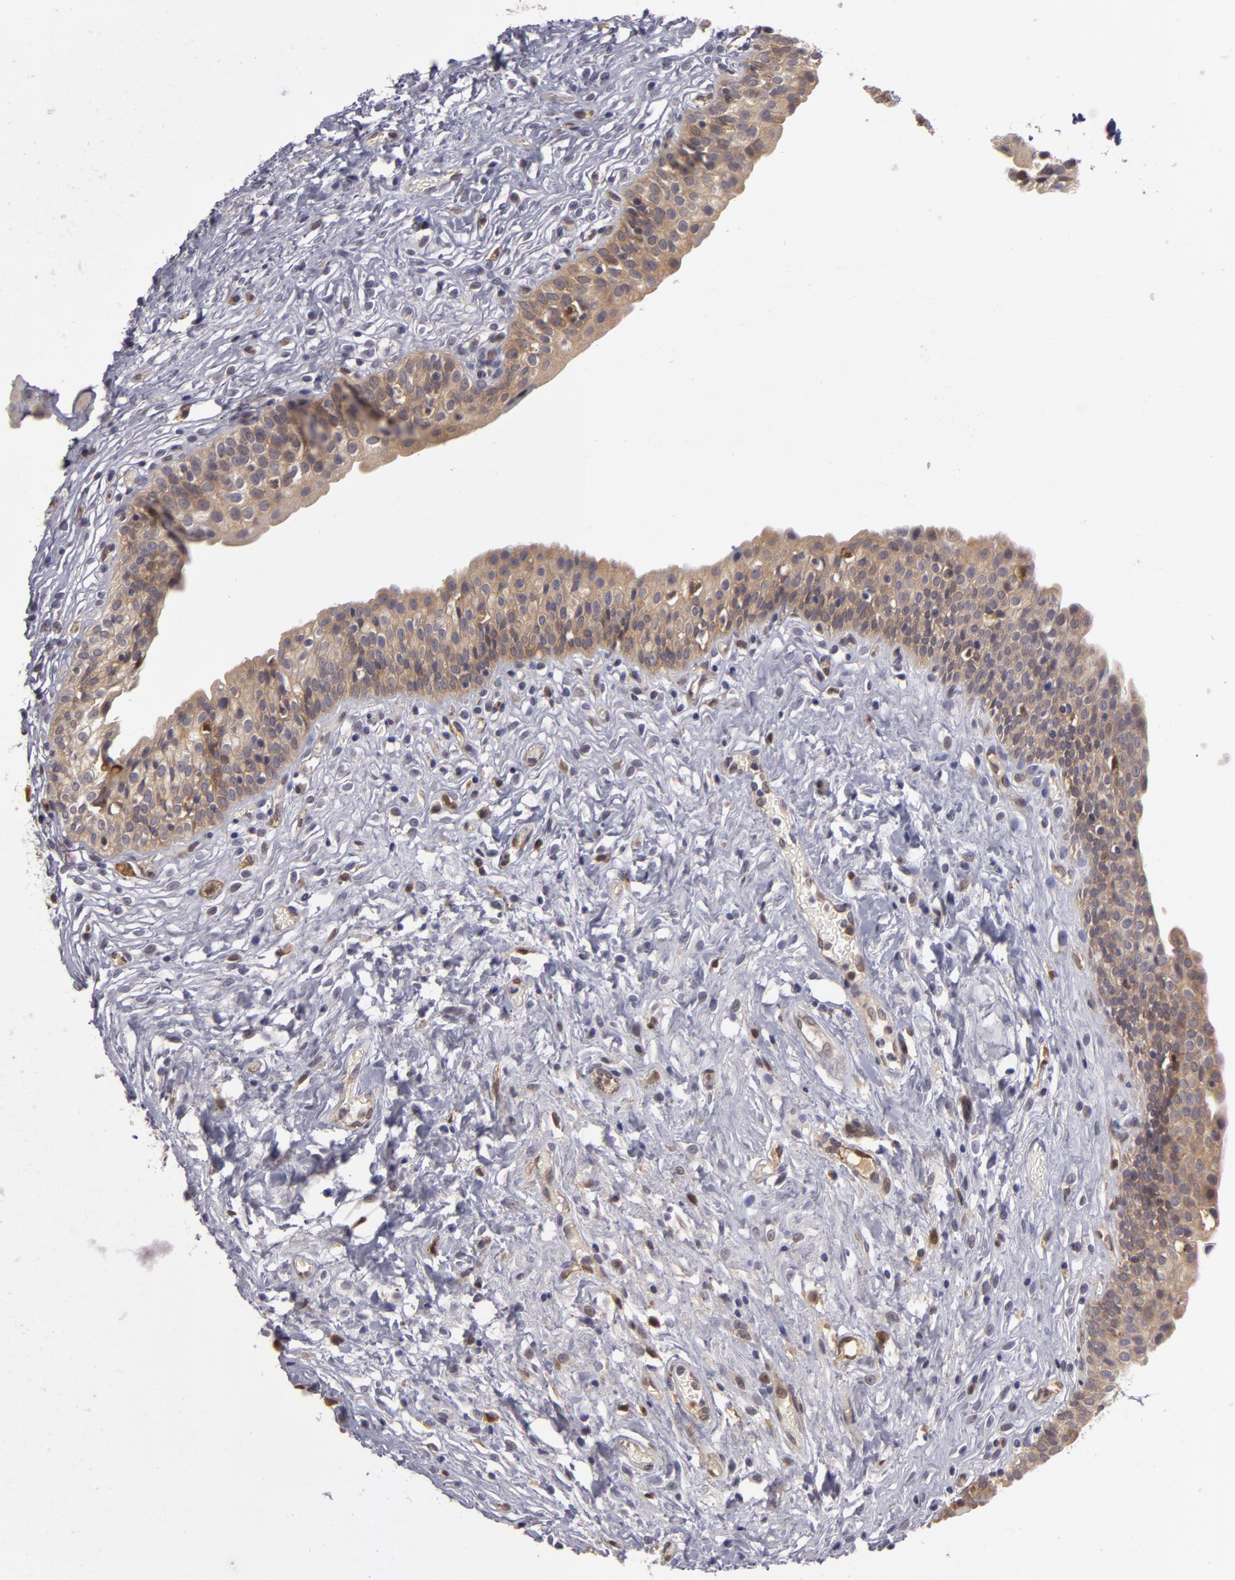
{"staining": {"intensity": "weak", "quantity": ">75%", "location": "cytoplasmic/membranous"}, "tissue": "urinary bladder", "cell_type": "Urothelial cells", "image_type": "normal", "snomed": [{"axis": "morphology", "description": "Adenocarcinoma, NOS"}, {"axis": "topography", "description": "Urinary bladder"}], "caption": "This histopathology image shows IHC staining of benign urinary bladder, with low weak cytoplasmic/membranous positivity in approximately >75% of urothelial cells.", "gene": "ZNF229", "patient": {"sex": "male", "age": 61}}